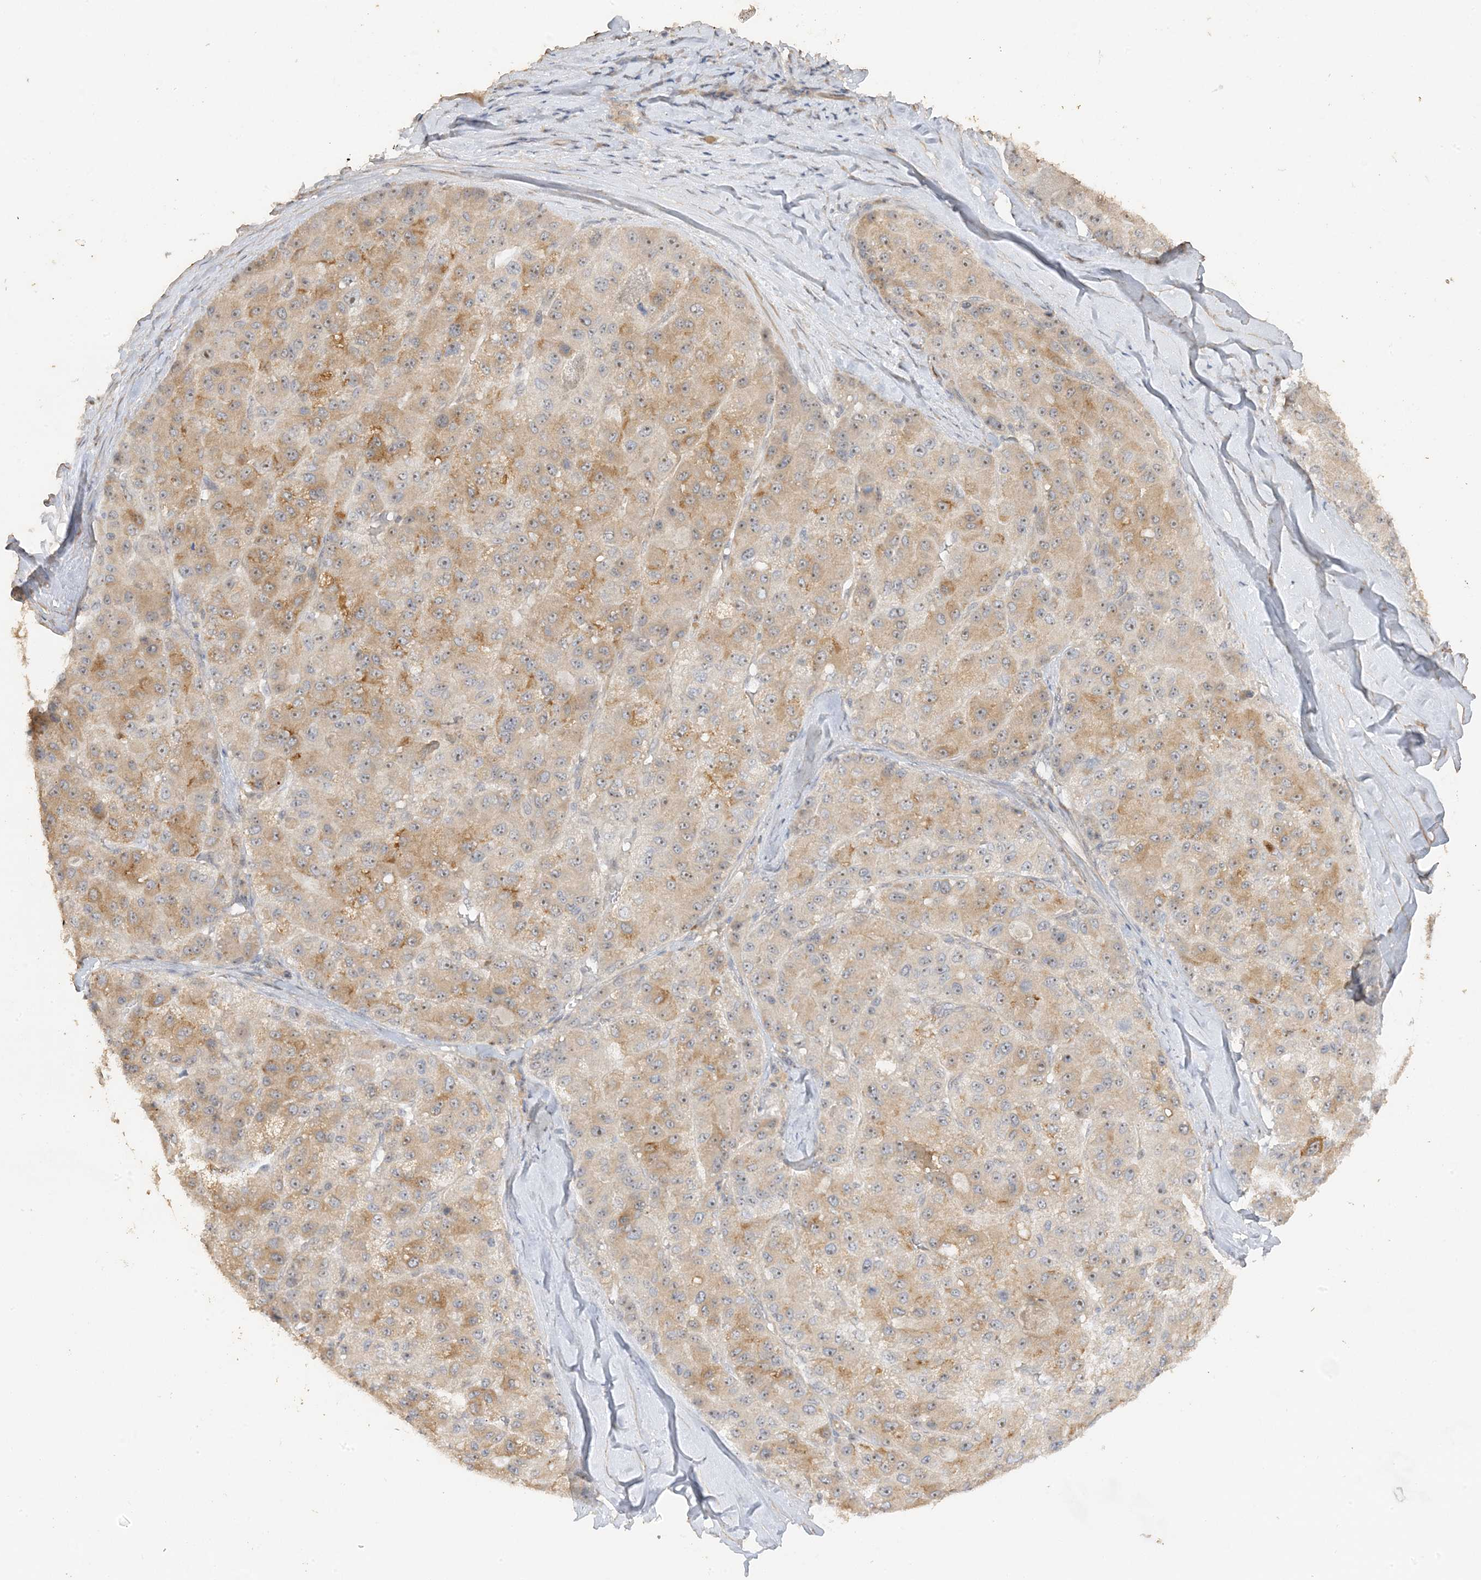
{"staining": {"intensity": "moderate", "quantity": "25%-75%", "location": "cytoplasmic/membranous,nuclear"}, "tissue": "liver cancer", "cell_type": "Tumor cells", "image_type": "cancer", "snomed": [{"axis": "morphology", "description": "Carcinoma, Hepatocellular, NOS"}, {"axis": "topography", "description": "Liver"}], "caption": "Immunohistochemistry (IHC) image of neoplastic tissue: liver cancer stained using IHC shows medium levels of moderate protein expression localized specifically in the cytoplasmic/membranous and nuclear of tumor cells, appearing as a cytoplasmic/membranous and nuclear brown color.", "gene": "DDX18", "patient": {"sex": "male", "age": 80}}